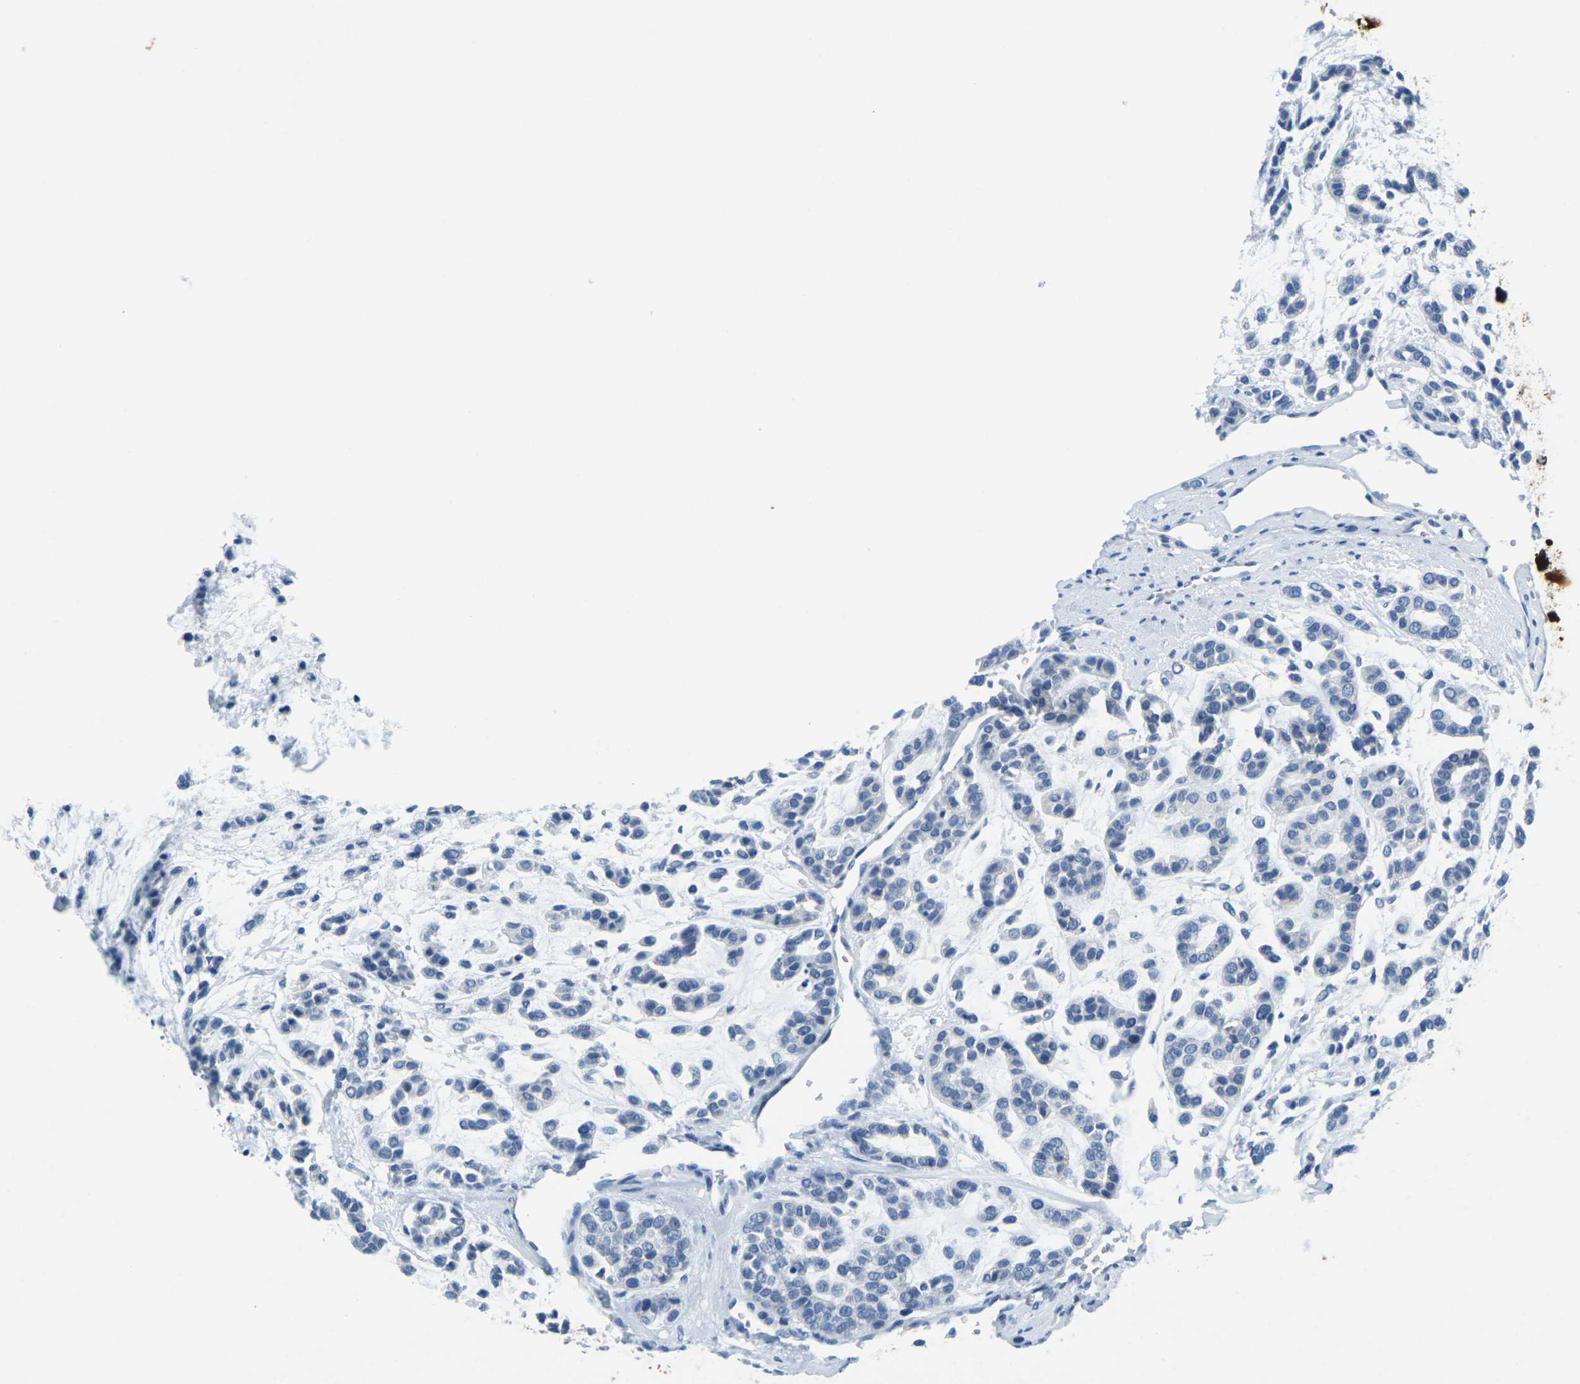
{"staining": {"intensity": "negative", "quantity": "none", "location": "none"}, "tissue": "head and neck cancer", "cell_type": "Tumor cells", "image_type": "cancer", "snomed": [{"axis": "morphology", "description": "Adenocarcinoma, NOS"}, {"axis": "morphology", "description": "Adenoma, NOS"}, {"axis": "topography", "description": "Head-Neck"}], "caption": "A histopathology image of human adenoma (head and neck) is negative for staining in tumor cells. (DAB IHC visualized using brightfield microscopy, high magnification).", "gene": "GPR15", "patient": {"sex": "female", "age": 55}}